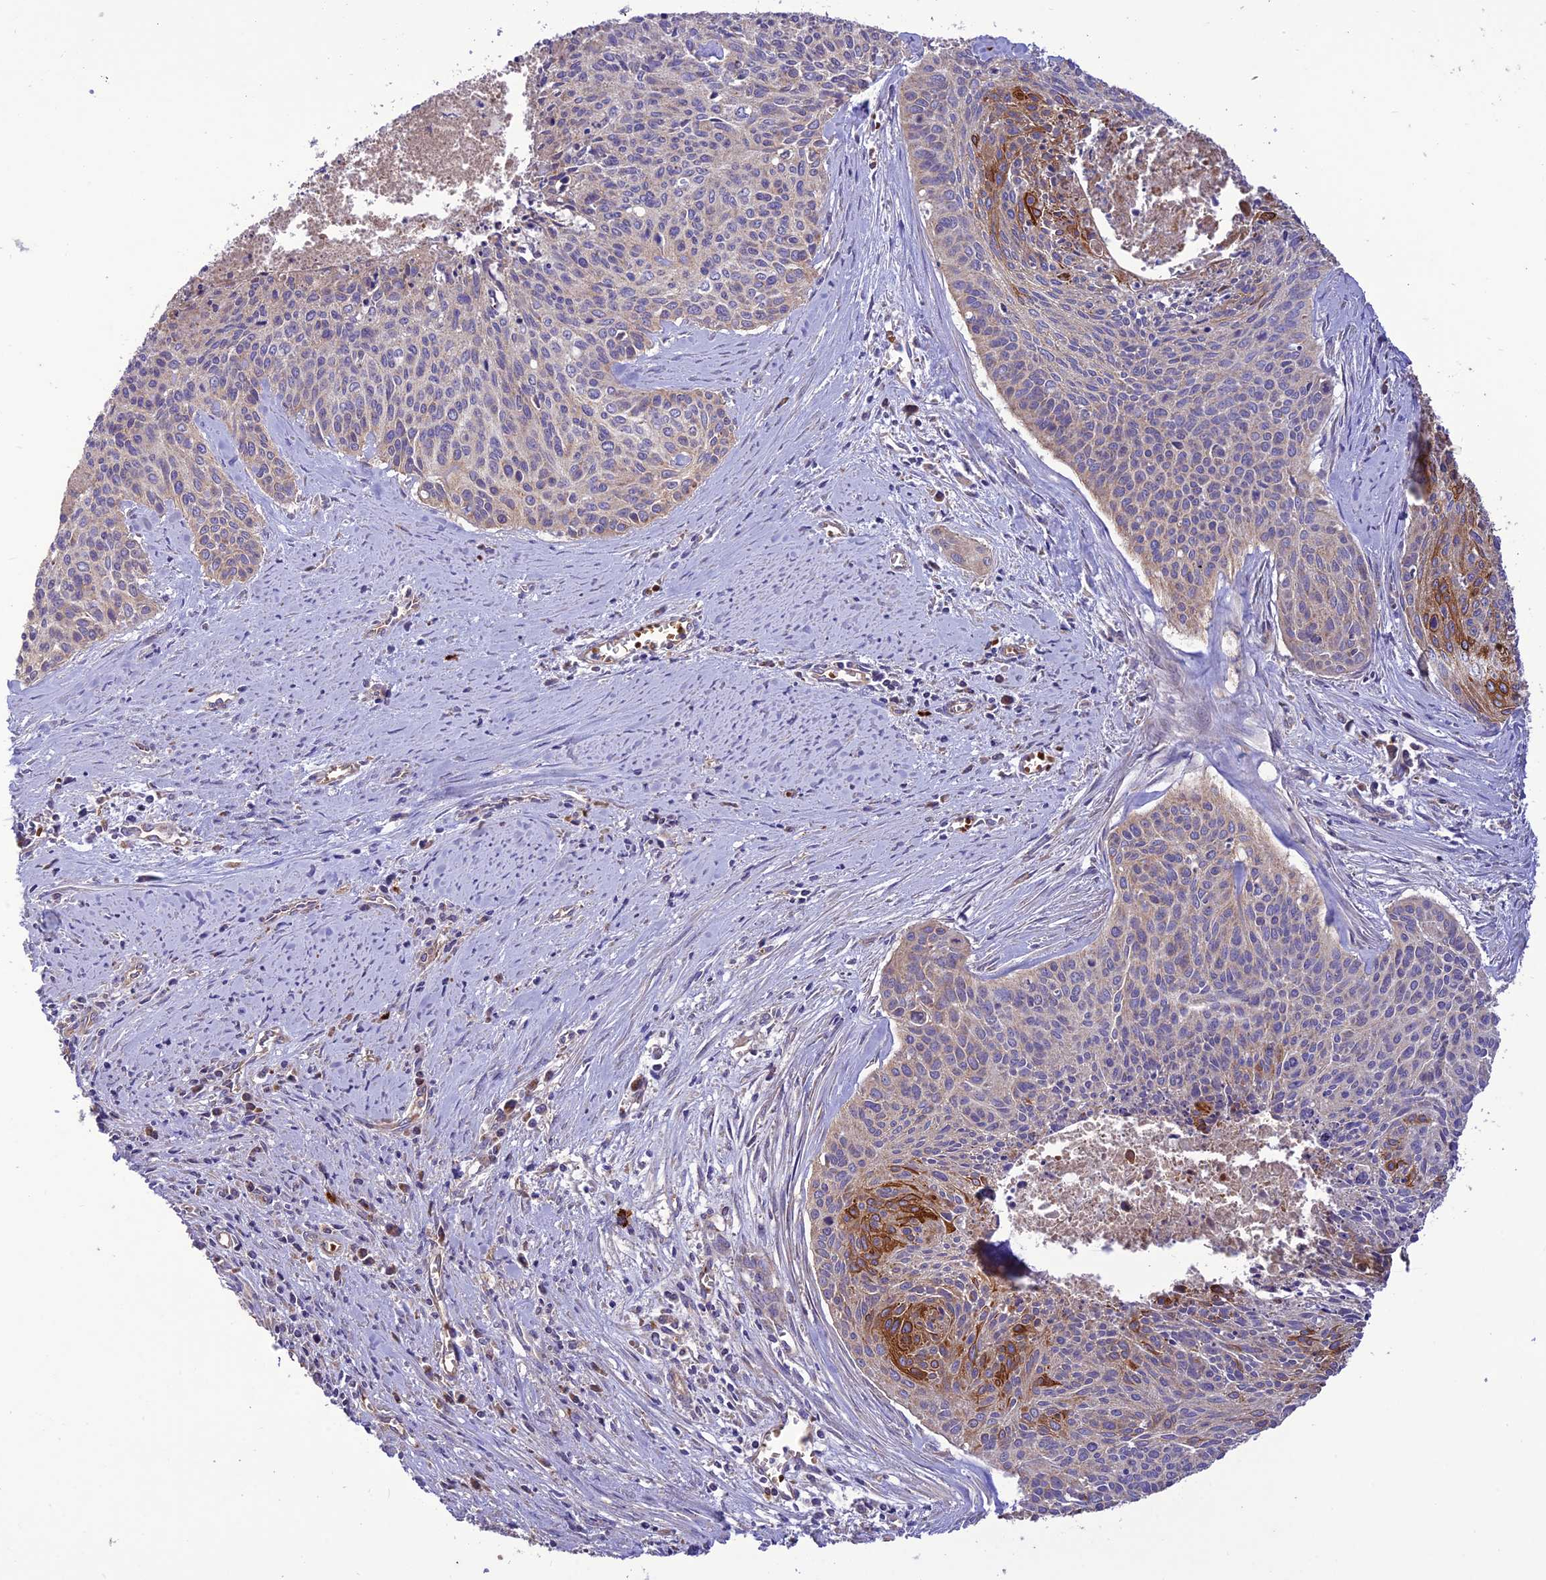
{"staining": {"intensity": "moderate", "quantity": "<25%", "location": "cytoplasmic/membranous"}, "tissue": "cervical cancer", "cell_type": "Tumor cells", "image_type": "cancer", "snomed": [{"axis": "morphology", "description": "Squamous cell carcinoma, NOS"}, {"axis": "topography", "description": "Cervix"}], "caption": "Cervical cancer stained with a protein marker exhibits moderate staining in tumor cells.", "gene": "NDUFAF1", "patient": {"sex": "female", "age": 55}}